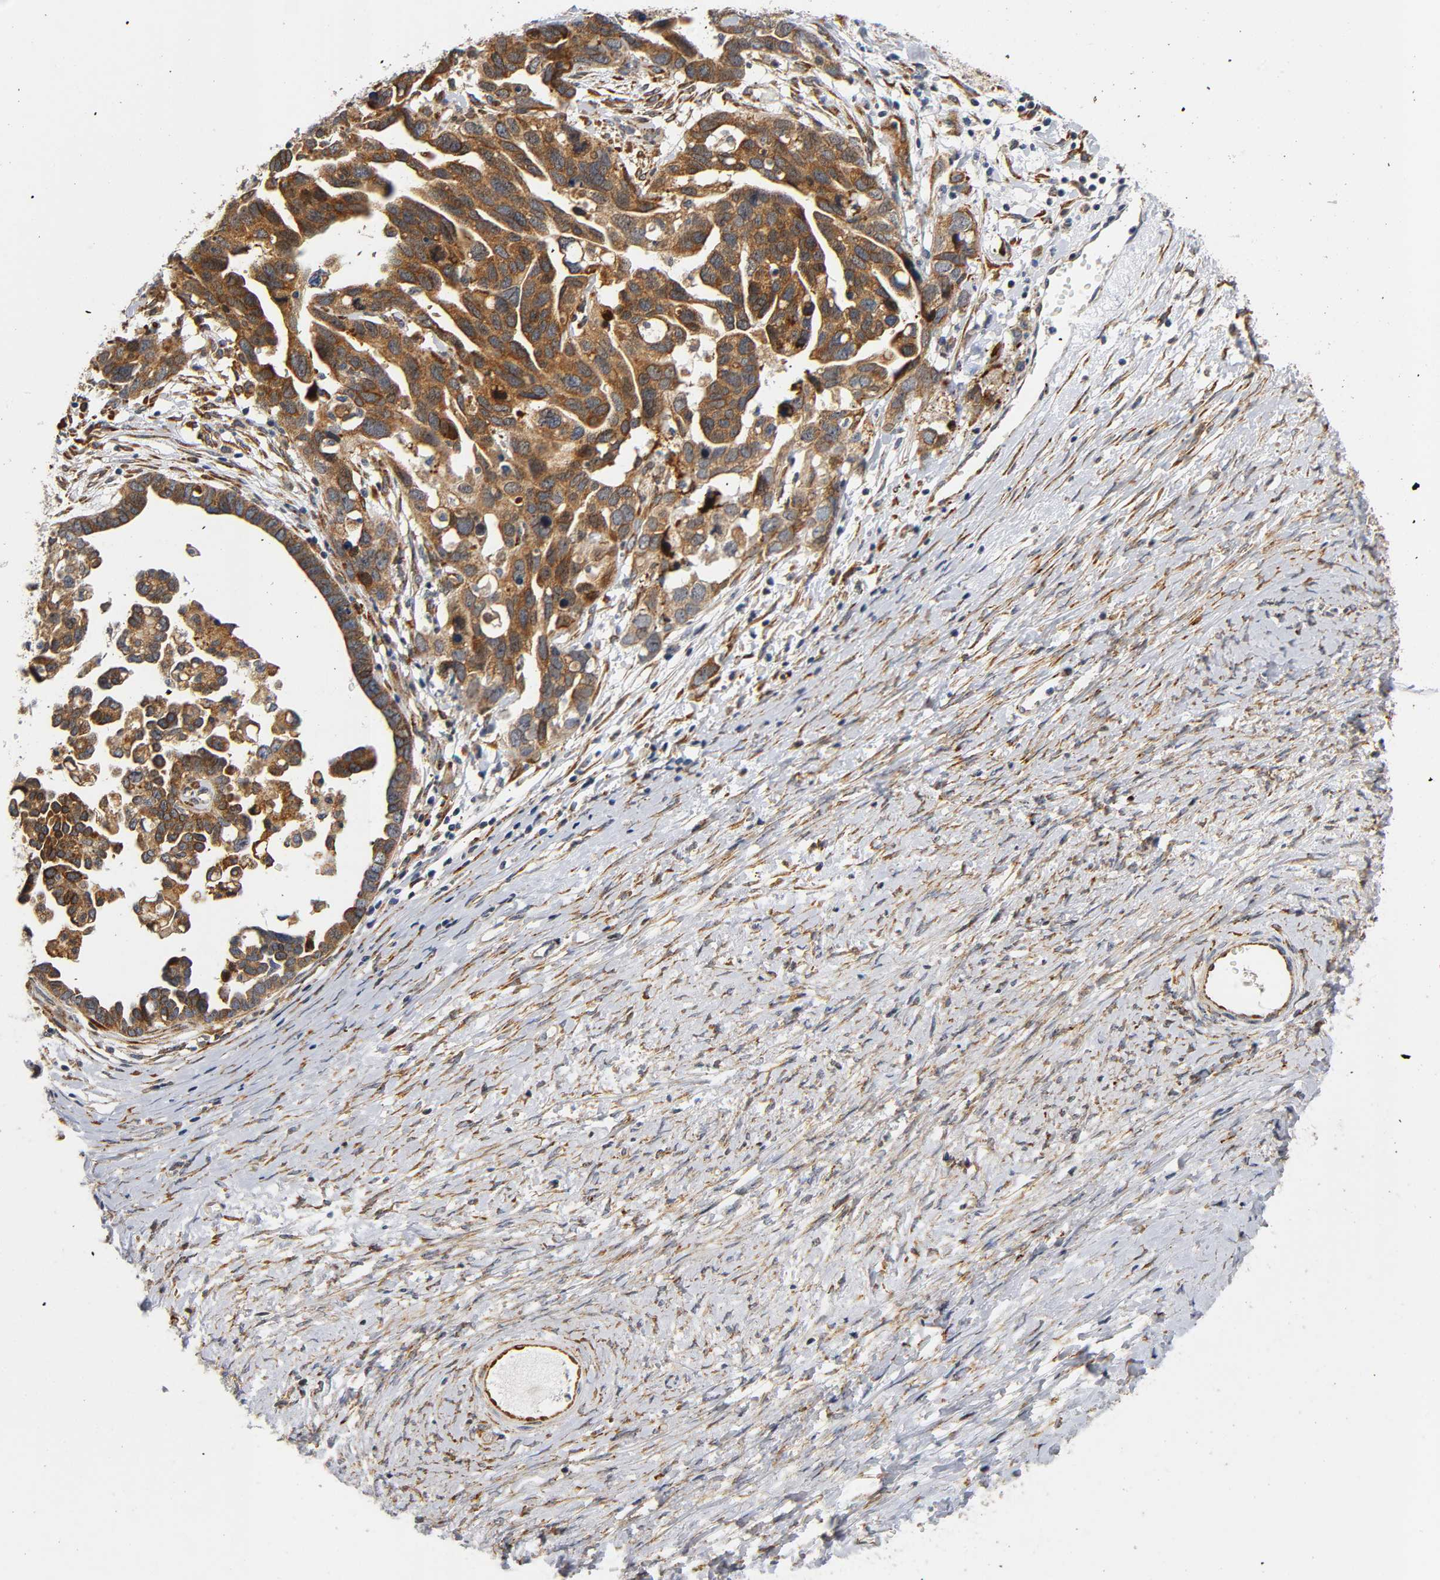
{"staining": {"intensity": "moderate", "quantity": ">75%", "location": "cytoplasmic/membranous"}, "tissue": "ovarian cancer", "cell_type": "Tumor cells", "image_type": "cancer", "snomed": [{"axis": "morphology", "description": "Cystadenocarcinoma, serous, NOS"}, {"axis": "topography", "description": "Ovary"}], "caption": "Human ovarian cancer stained for a protein (brown) exhibits moderate cytoplasmic/membranous positive staining in about >75% of tumor cells.", "gene": "SOS2", "patient": {"sex": "female", "age": 54}}